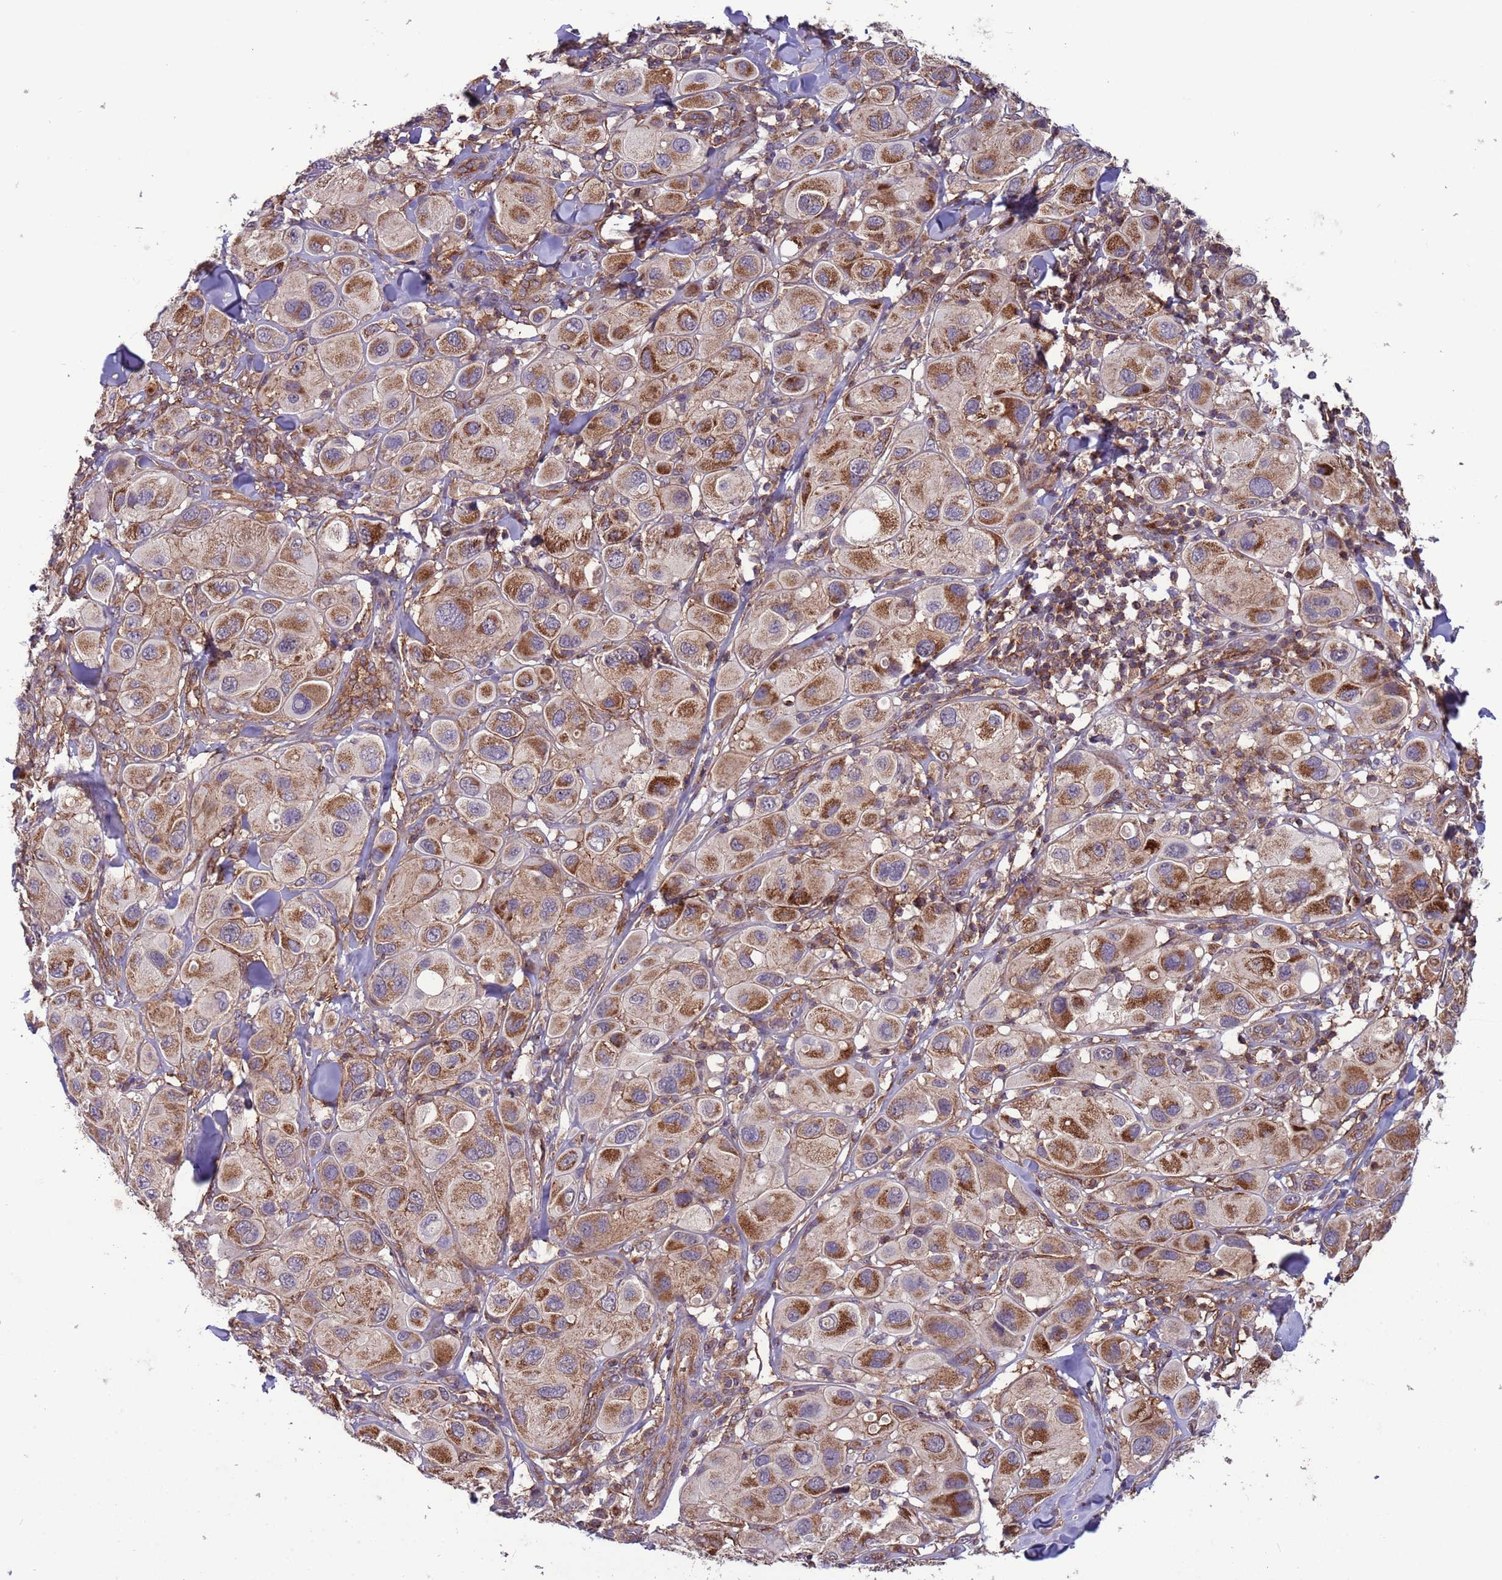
{"staining": {"intensity": "moderate", "quantity": ">75%", "location": "cytoplasmic/membranous"}, "tissue": "melanoma", "cell_type": "Tumor cells", "image_type": "cancer", "snomed": [{"axis": "morphology", "description": "Malignant melanoma, Metastatic site"}, {"axis": "topography", "description": "Skin"}], "caption": "Malignant melanoma (metastatic site) was stained to show a protein in brown. There is medium levels of moderate cytoplasmic/membranous staining in about >75% of tumor cells.", "gene": "ACAD8", "patient": {"sex": "male", "age": 41}}